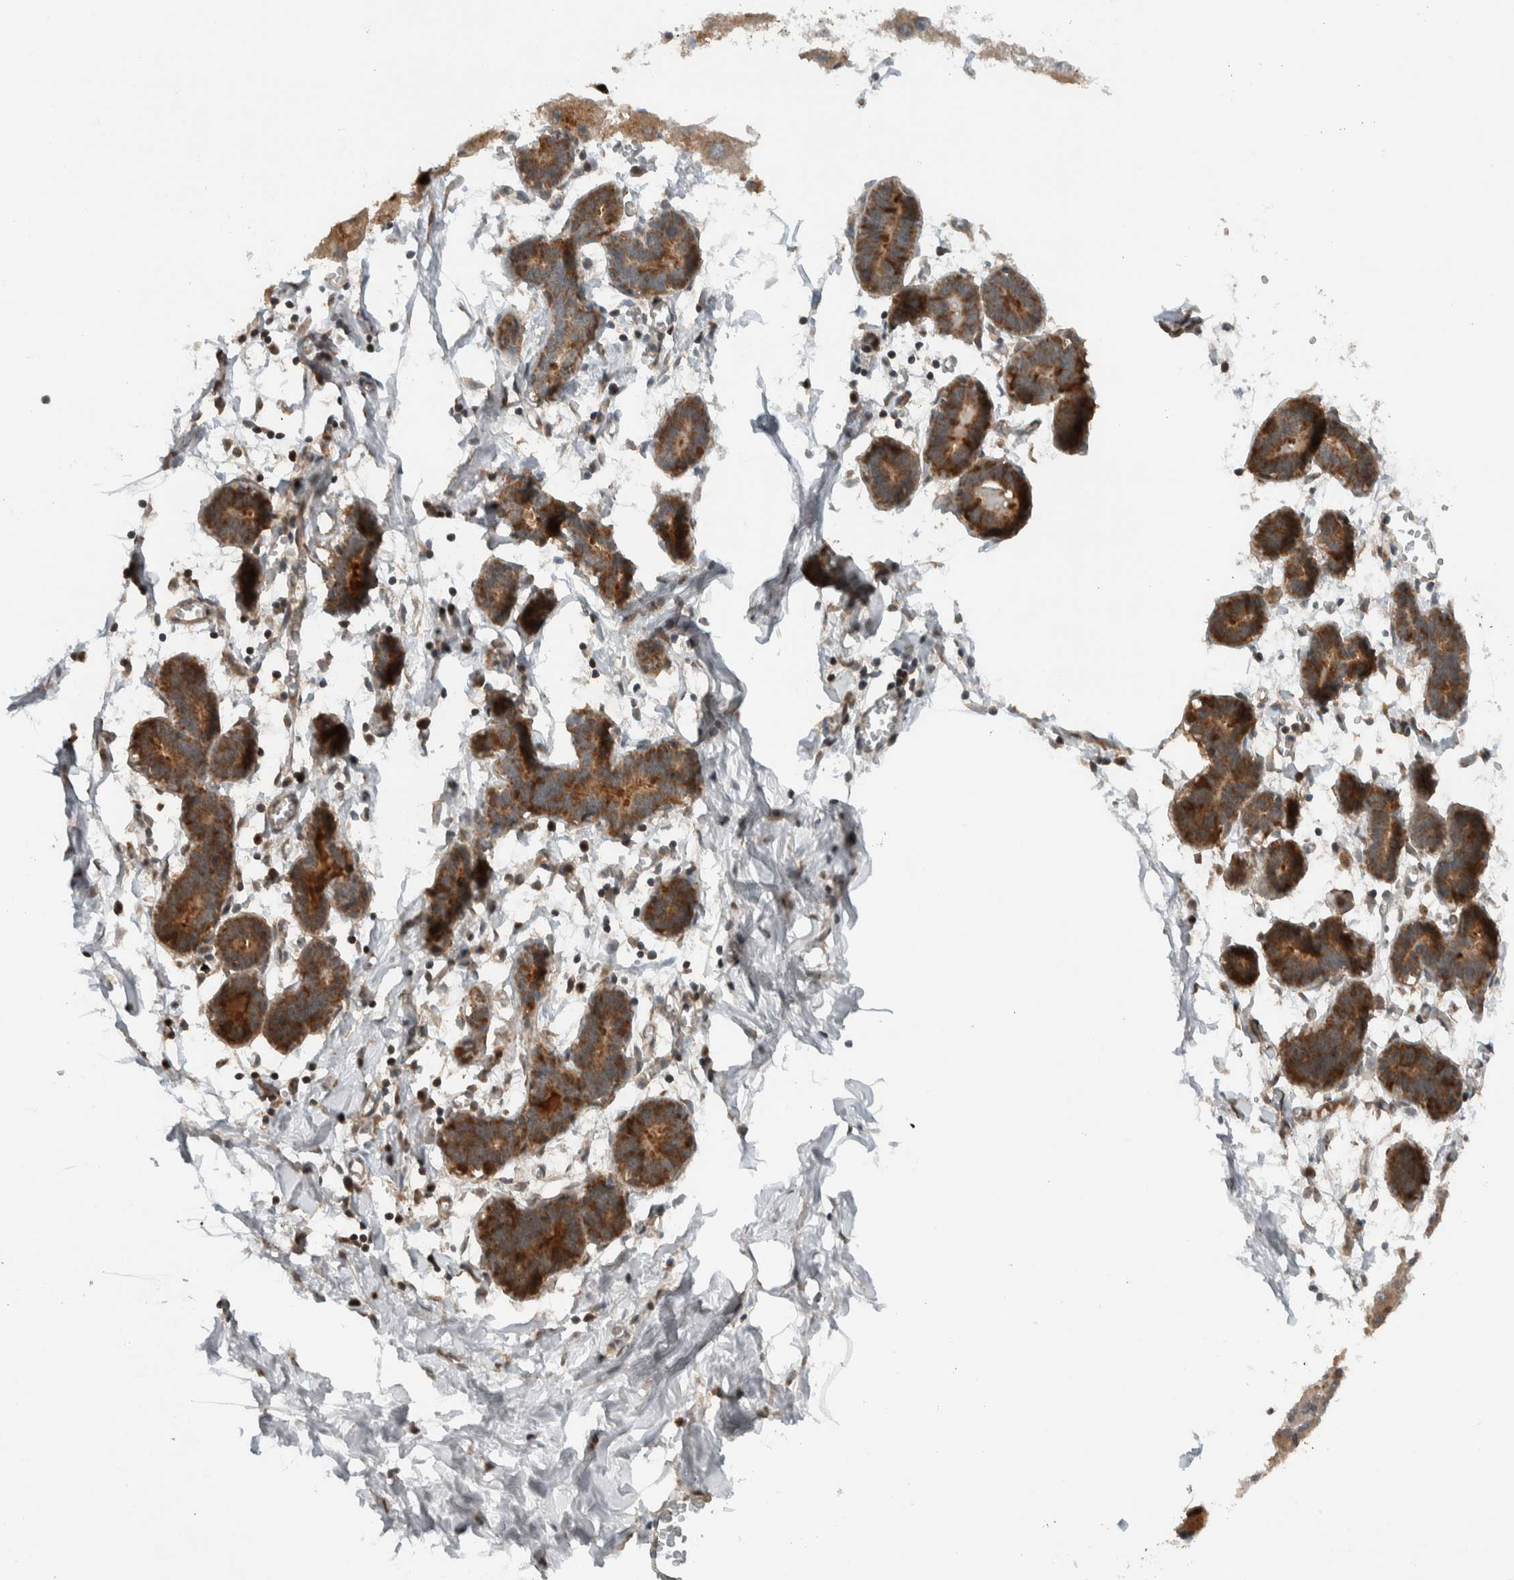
{"staining": {"intensity": "negative", "quantity": "none", "location": "none"}, "tissue": "breast", "cell_type": "Adipocytes", "image_type": "normal", "snomed": [{"axis": "morphology", "description": "Normal tissue, NOS"}, {"axis": "topography", "description": "Breast"}], "caption": "Adipocytes show no significant expression in normal breast.", "gene": "KLHL6", "patient": {"sex": "female", "age": 27}}